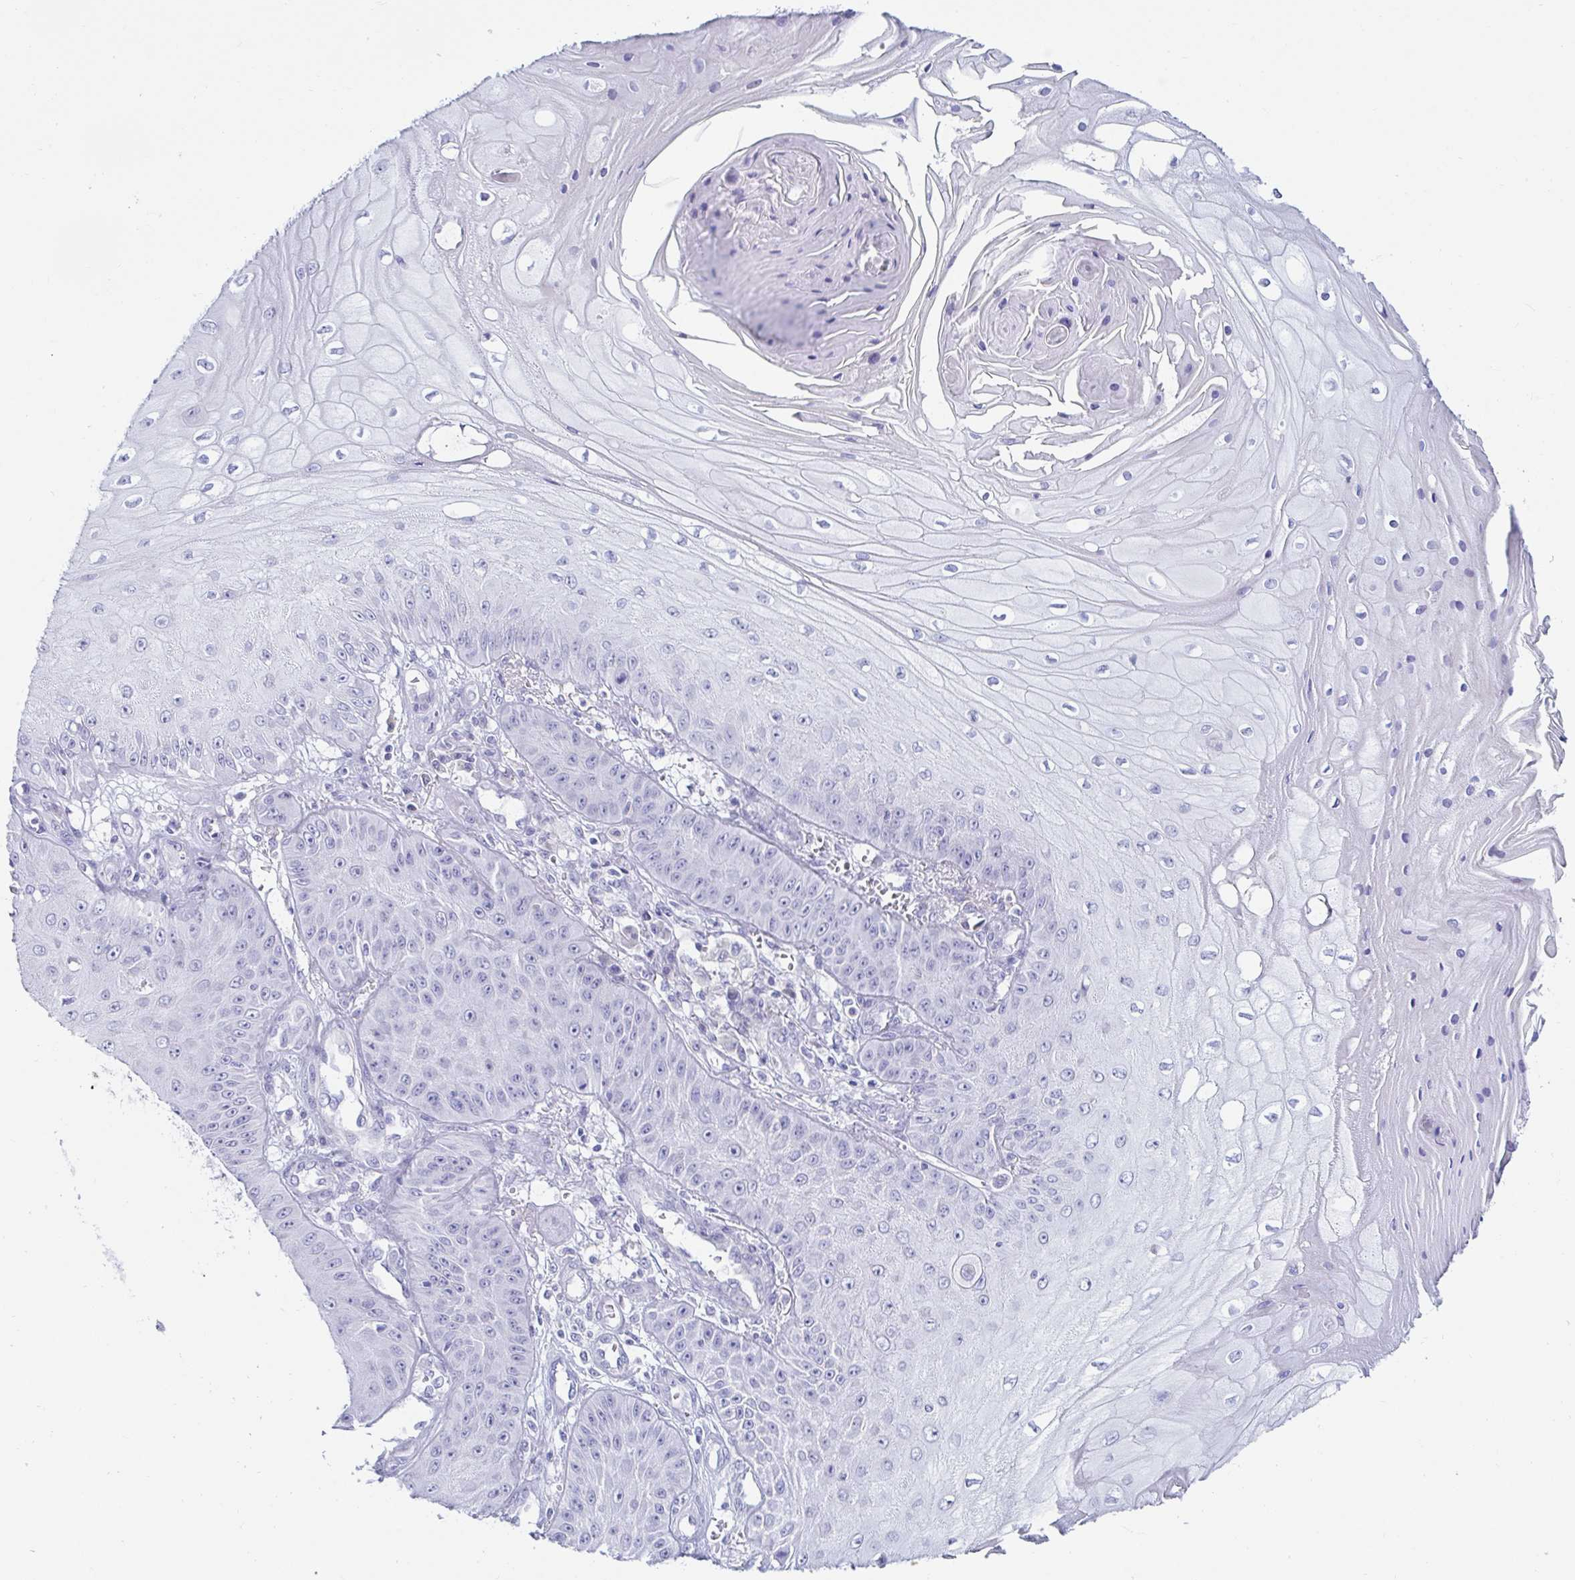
{"staining": {"intensity": "negative", "quantity": "none", "location": "none"}, "tissue": "skin cancer", "cell_type": "Tumor cells", "image_type": "cancer", "snomed": [{"axis": "morphology", "description": "Squamous cell carcinoma, NOS"}, {"axis": "topography", "description": "Skin"}], "caption": "This is an immunohistochemistry micrograph of skin cancer (squamous cell carcinoma). There is no positivity in tumor cells.", "gene": "C4orf17", "patient": {"sex": "male", "age": 70}}